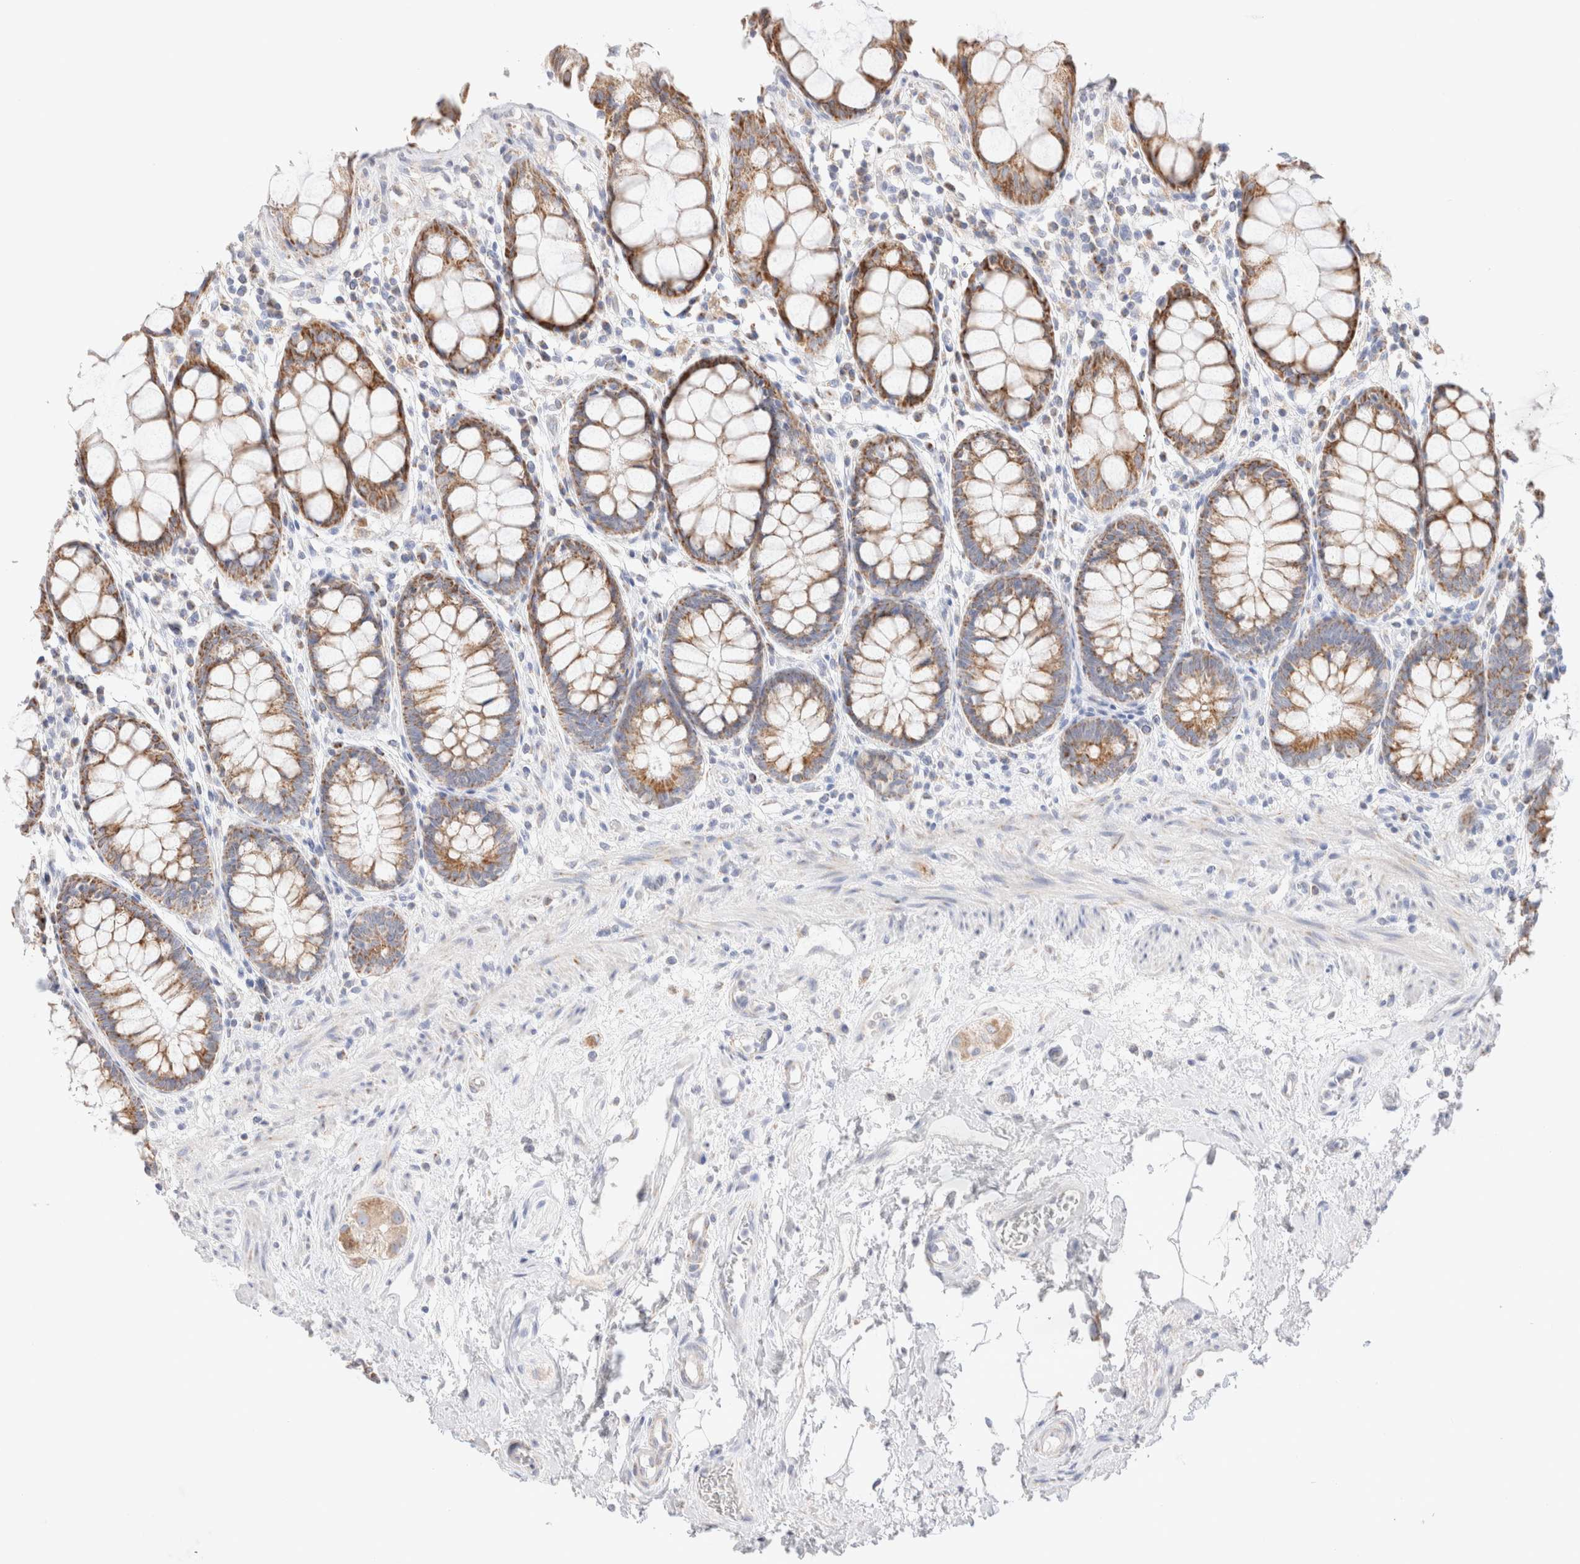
{"staining": {"intensity": "moderate", "quantity": ">75%", "location": "cytoplasmic/membranous"}, "tissue": "rectum", "cell_type": "Glandular cells", "image_type": "normal", "snomed": [{"axis": "morphology", "description": "Normal tissue, NOS"}, {"axis": "topography", "description": "Rectum"}], "caption": "Human rectum stained with a brown dye exhibits moderate cytoplasmic/membranous positive expression in about >75% of glandular cells.", "gene": "ATP6V1C1", "patient": {"sex": "male", "age": 64}}